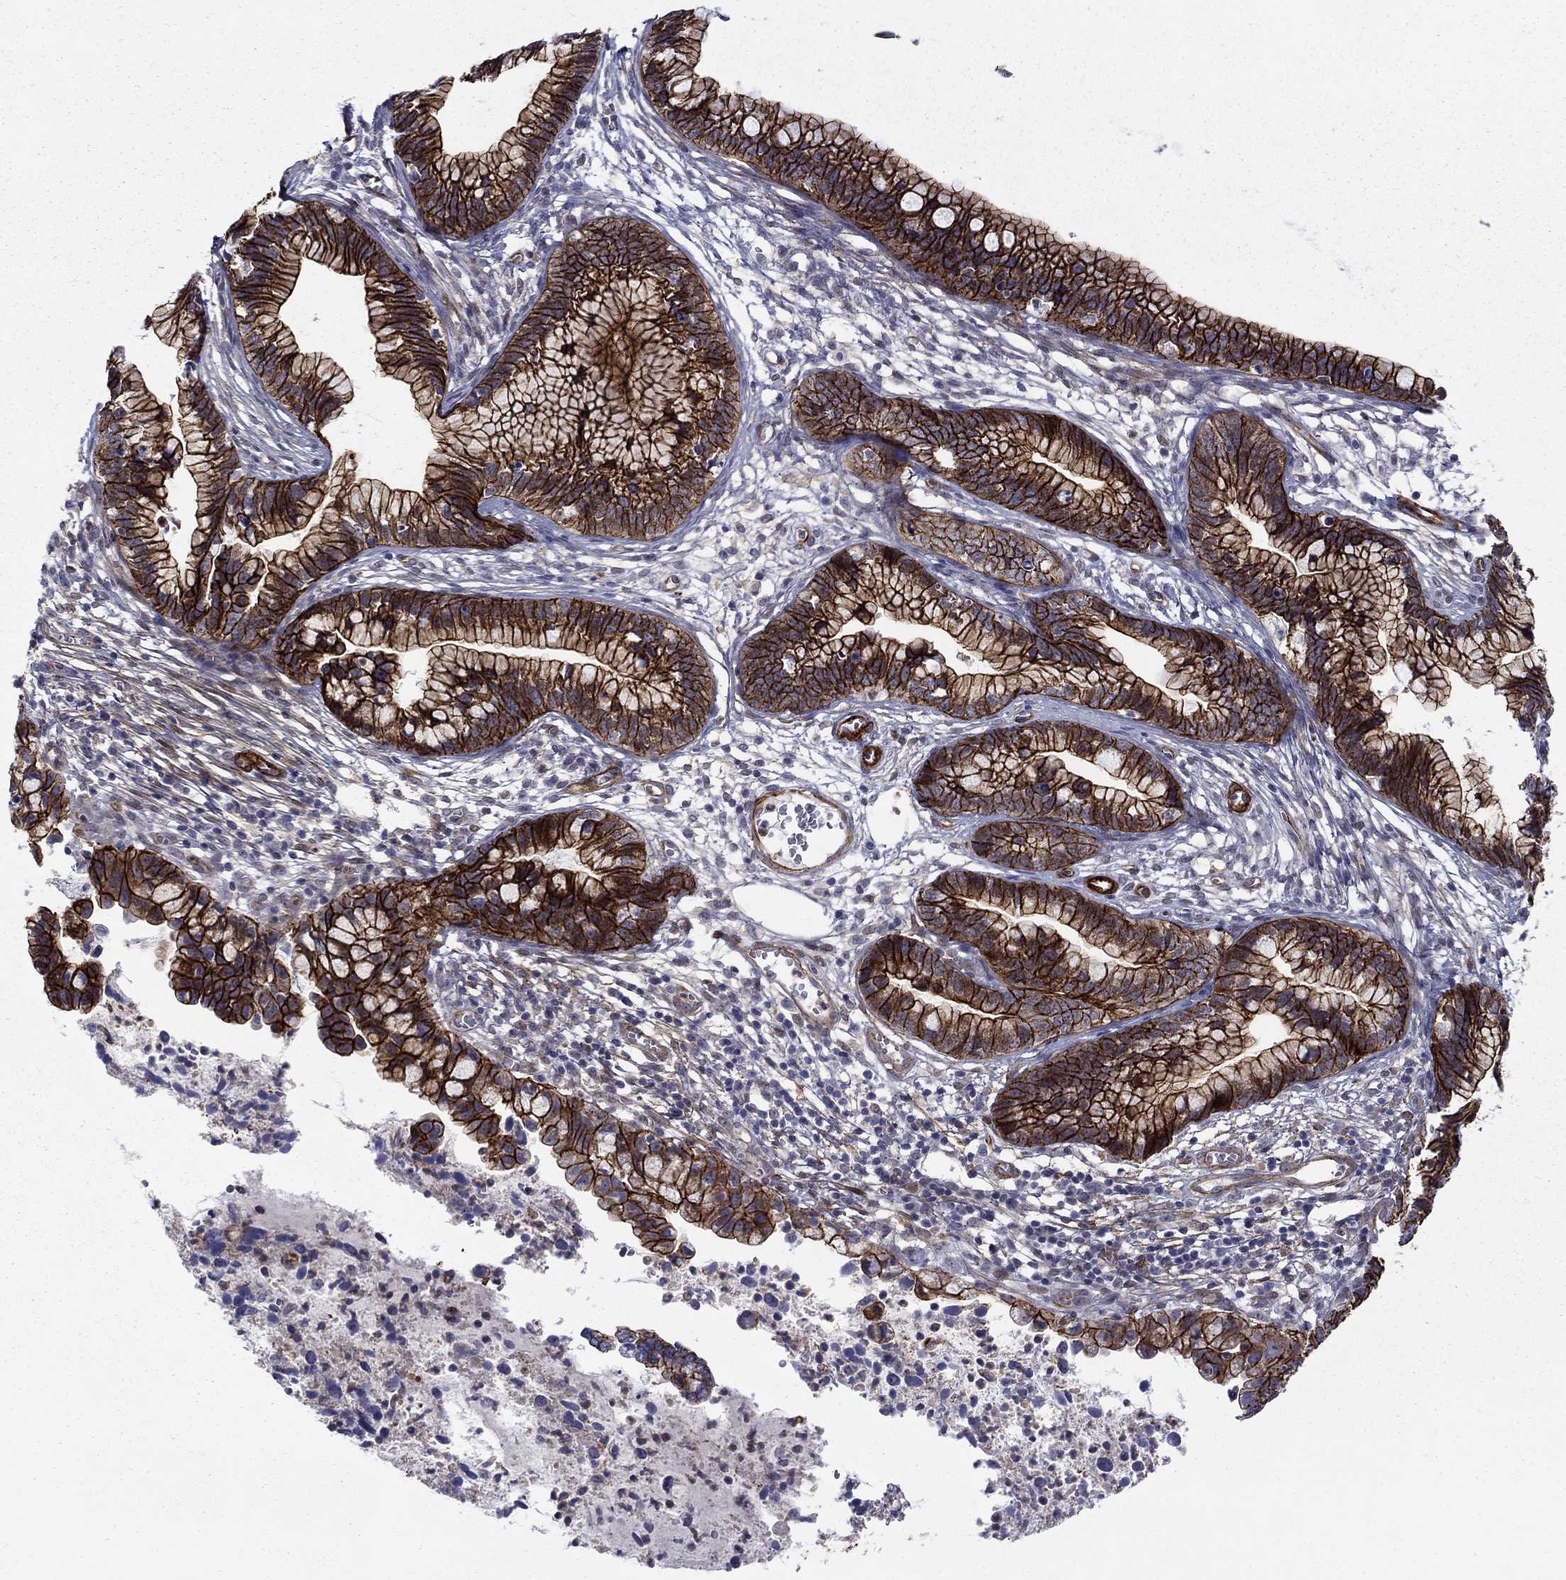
{"staining": {"intensity": "strong", "quantity": ">75%", "location": "cytoplasmic/membranous"}, "tissue": "cervical cancer", "cell_type": "Tumor cells", "image_type": "cancer", "snomed": [{"axis": "morphology", "description": "Adenocarcinoma, NOS"}, {"axis": "topography", "description": "Cervix"}], "caption": "Immunohistochemical staining of cervical cancer (adenocarcinoma) shows high levels of strong cytoplasmic/membranous positivity in about >75% of tumor cells. Nuclei are stained in blue.", "gene": "KRBA1", "patient": {"sex": "female", "age": 44}}